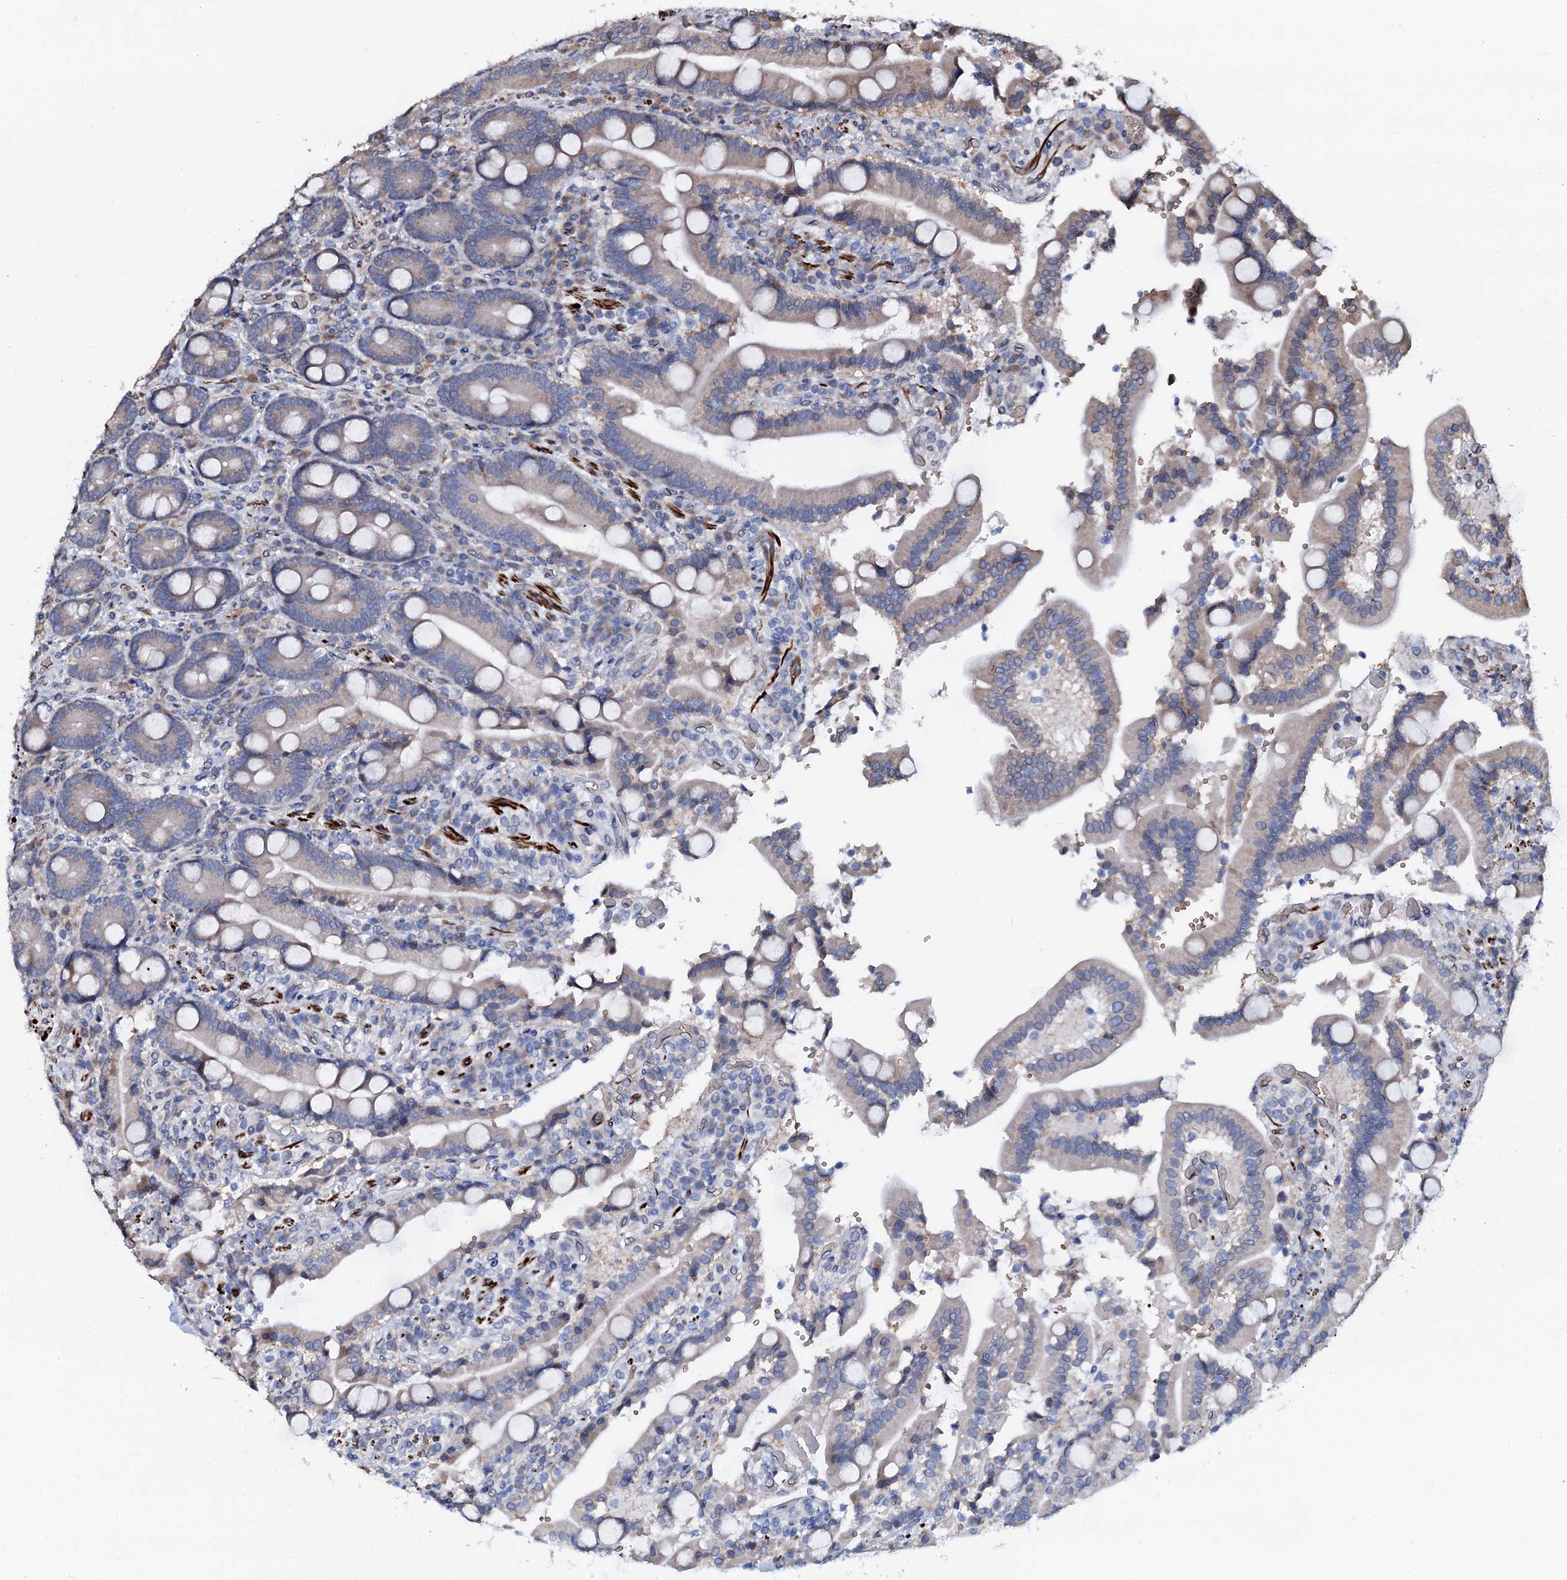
{"staining": {"intensity": "weak", "quantity": "25%-75%", "location": "cytoplasmic/membranous"}, "tissue": "duodenum", "cell_type": "Glandular cells", "image_type": "normal", "snomed": [{"axis": "morphology", "description": "Normal tissue, NOS"}, {"axis": "topography", "description": "Duodenum"}], "caption": "High-power microscopy captured an IHC histopathology image of normal duodenum, revealing weak cytoplasmic/membranous positivity in approximately 25%-75% of glandular cells.", "gene": "NRP2", "patient": {"sex": "female", "age": 62}}